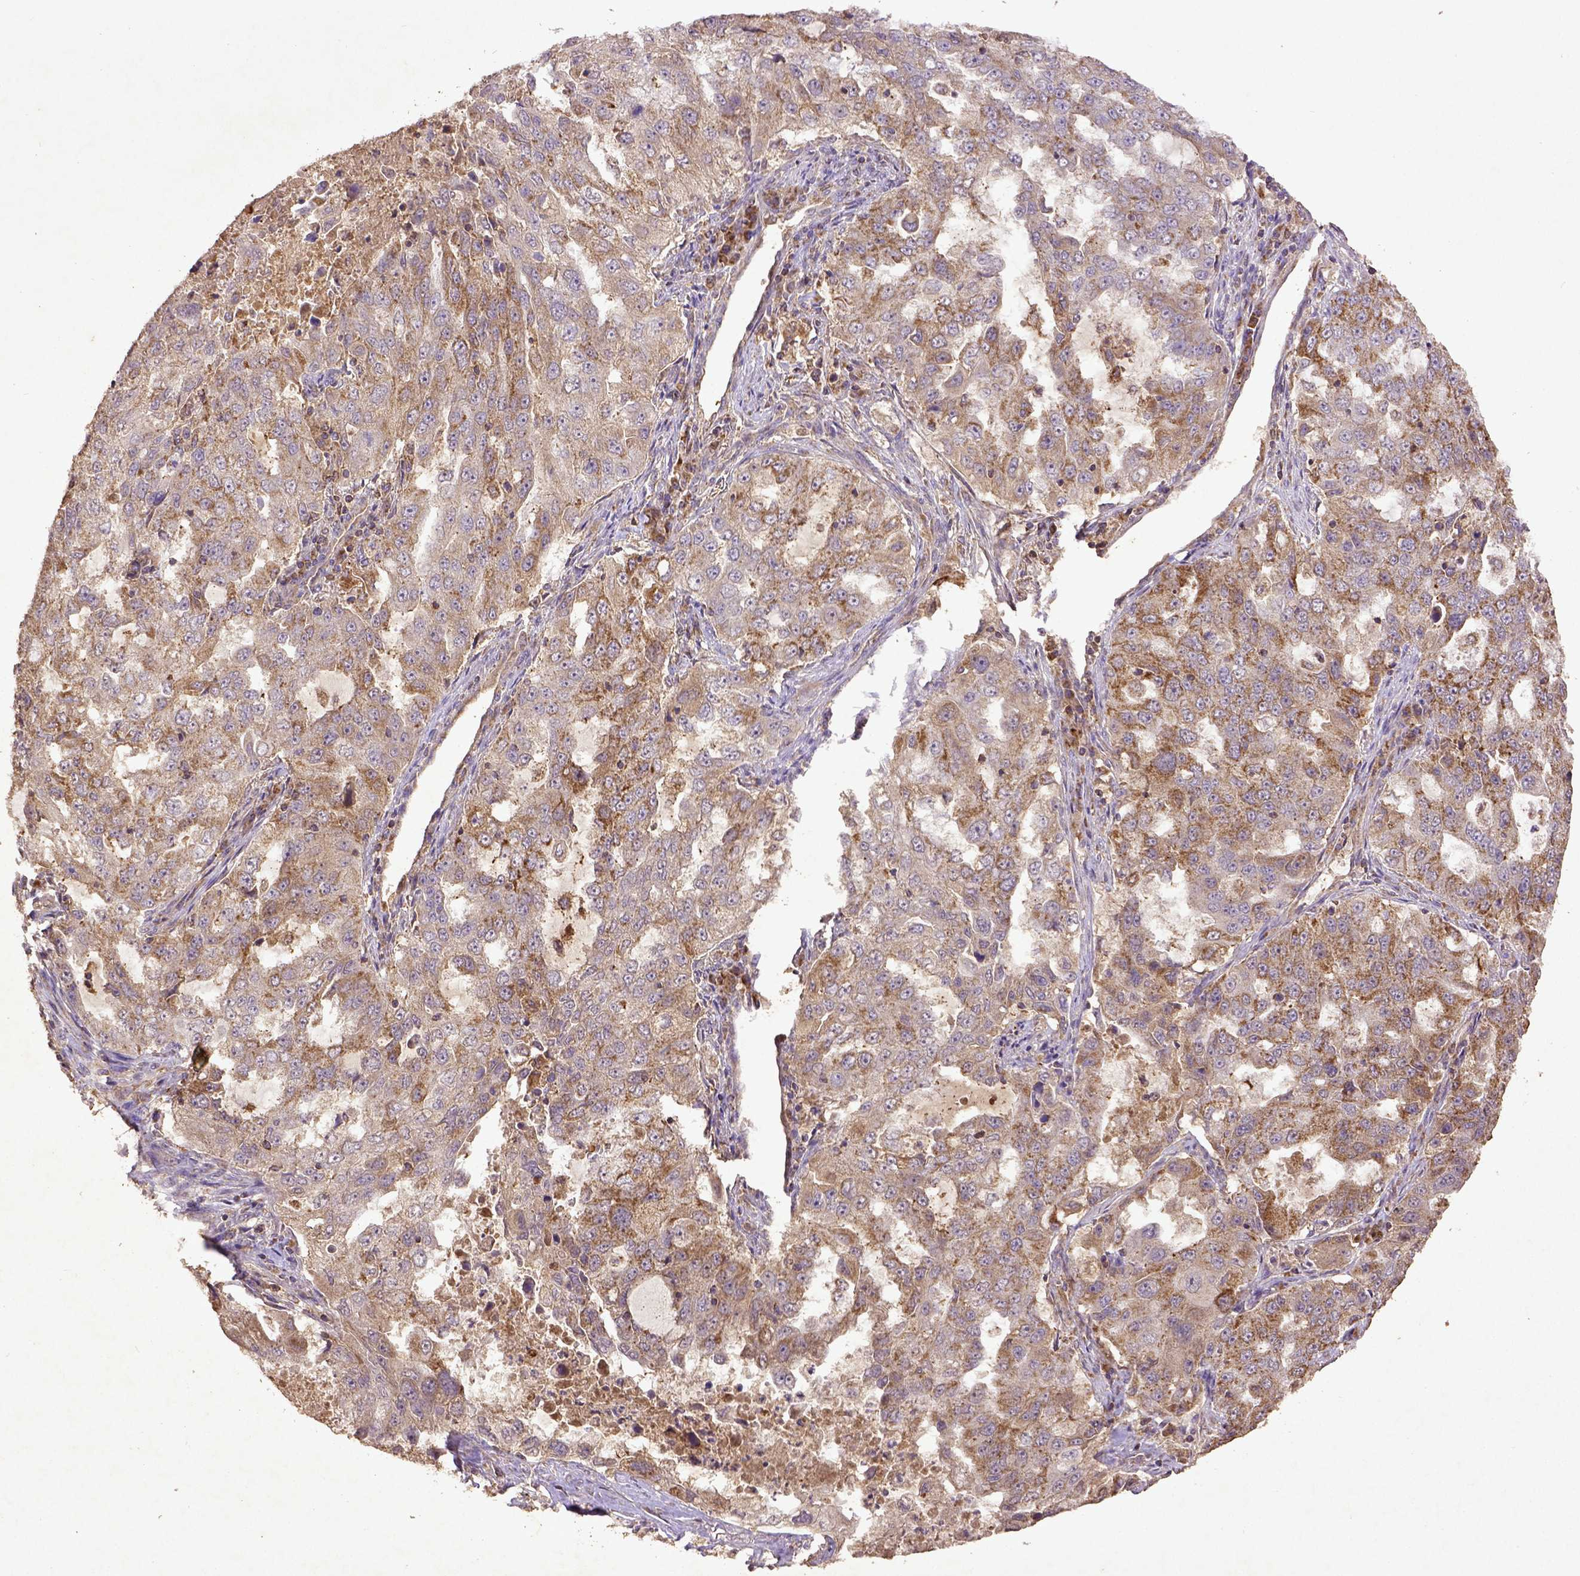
{"staining": {"intensity": "moderate", "quantity": ">75%", "location": "cytoplasmic/membranous"}, "tissue": "lung cancer", "cell_type": "Tumor cells", "image_type": "cancer", "snomed": [{"axis": "morphology", "description": "Adenocarcinoma, NOS"}, {"axis": "topography", "description": "Lung"}], "caption": "An immunohistochemistry (IHC) micrograph of neoplastic tissue is shown. Protein staining in brown labels moderate cytoplasmic/membranous positivity in lung adenocarcinoma within tumor cells.", "gene": "MT-CO1", "patient": {"sex": "female", "age": 61}}